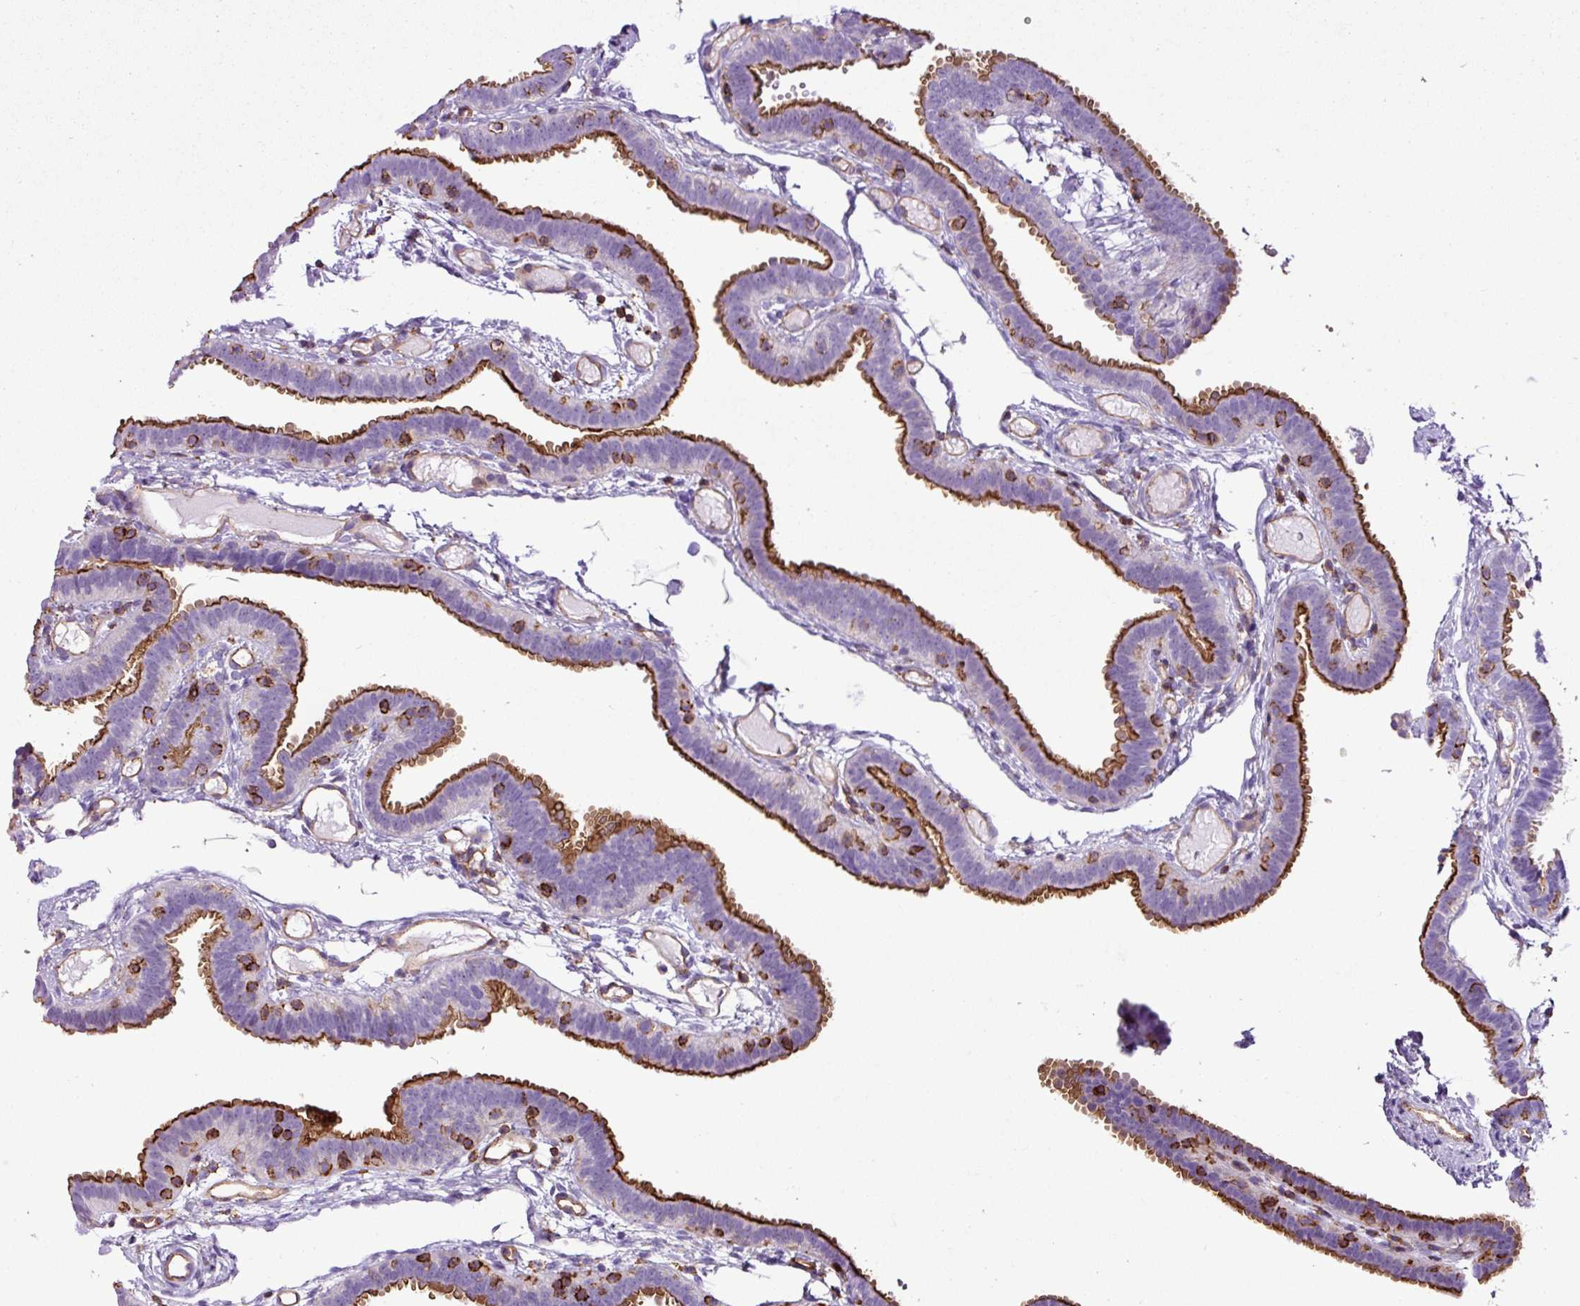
{"staining": {"intensity": "strong", "quantity": "25%-75%", "location": "cytoplasmic/membranous"}, "tissue": "fallopian tube", "cell_type": "Glandular cells", "image_type": "normal", "snomed": [{"axis": "morphology", "description": "Normal tissue, NOS"}, {"axis": "topography", "description": "Fallopian tube"}], "caption": "Benign fallopian tube shows strong cytoplasmic/membranous expression in approximately 25%-75% of glandular cells (DAB = brown stain, brightfield microscopy at high magnification)..", "gene": "EME2", "patient": {"sex": "female", "age": 37}}